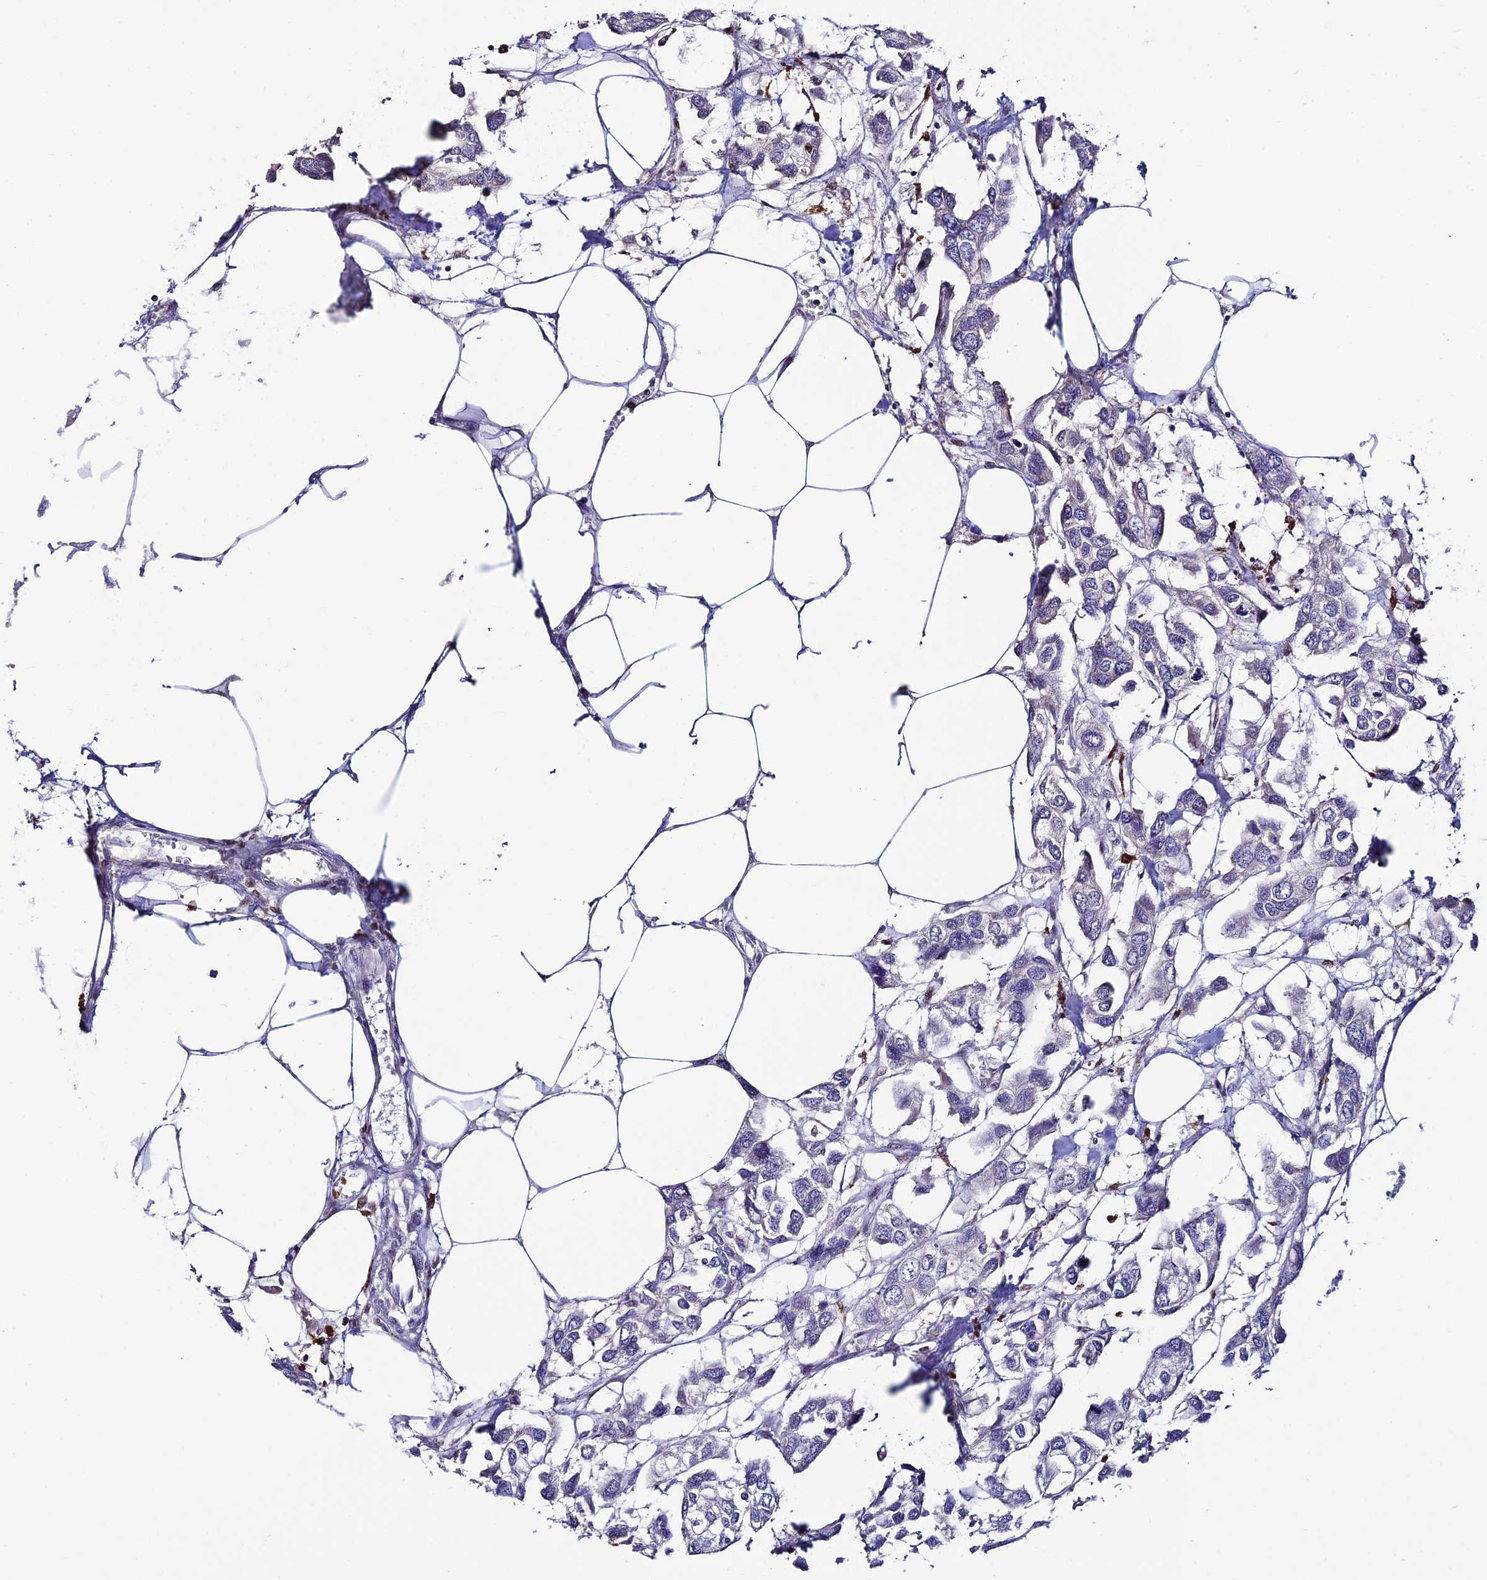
{"staining": {"intensity": "negative", "quantity": "none", "location": "none"}, "tissue": "urothelial cancer", "cell_type": "Tumor cells", "image_type": "cancer", "snomed": [{"axis": "morphology", "description": "Urothelial carcinoma, High grade"}, {"axis": "topography", "description": "Urinary bladder"}], "caption": "Tumor cells show no significant protein staining in urothelial cancer. The staining is performed using DAB (3,3'-diaminobenzidine) brown chromogen with nuclei counter-stained in using hematoxylin.", "gene": "HIC1", "patient": {"sex": "male", "age": 67}}